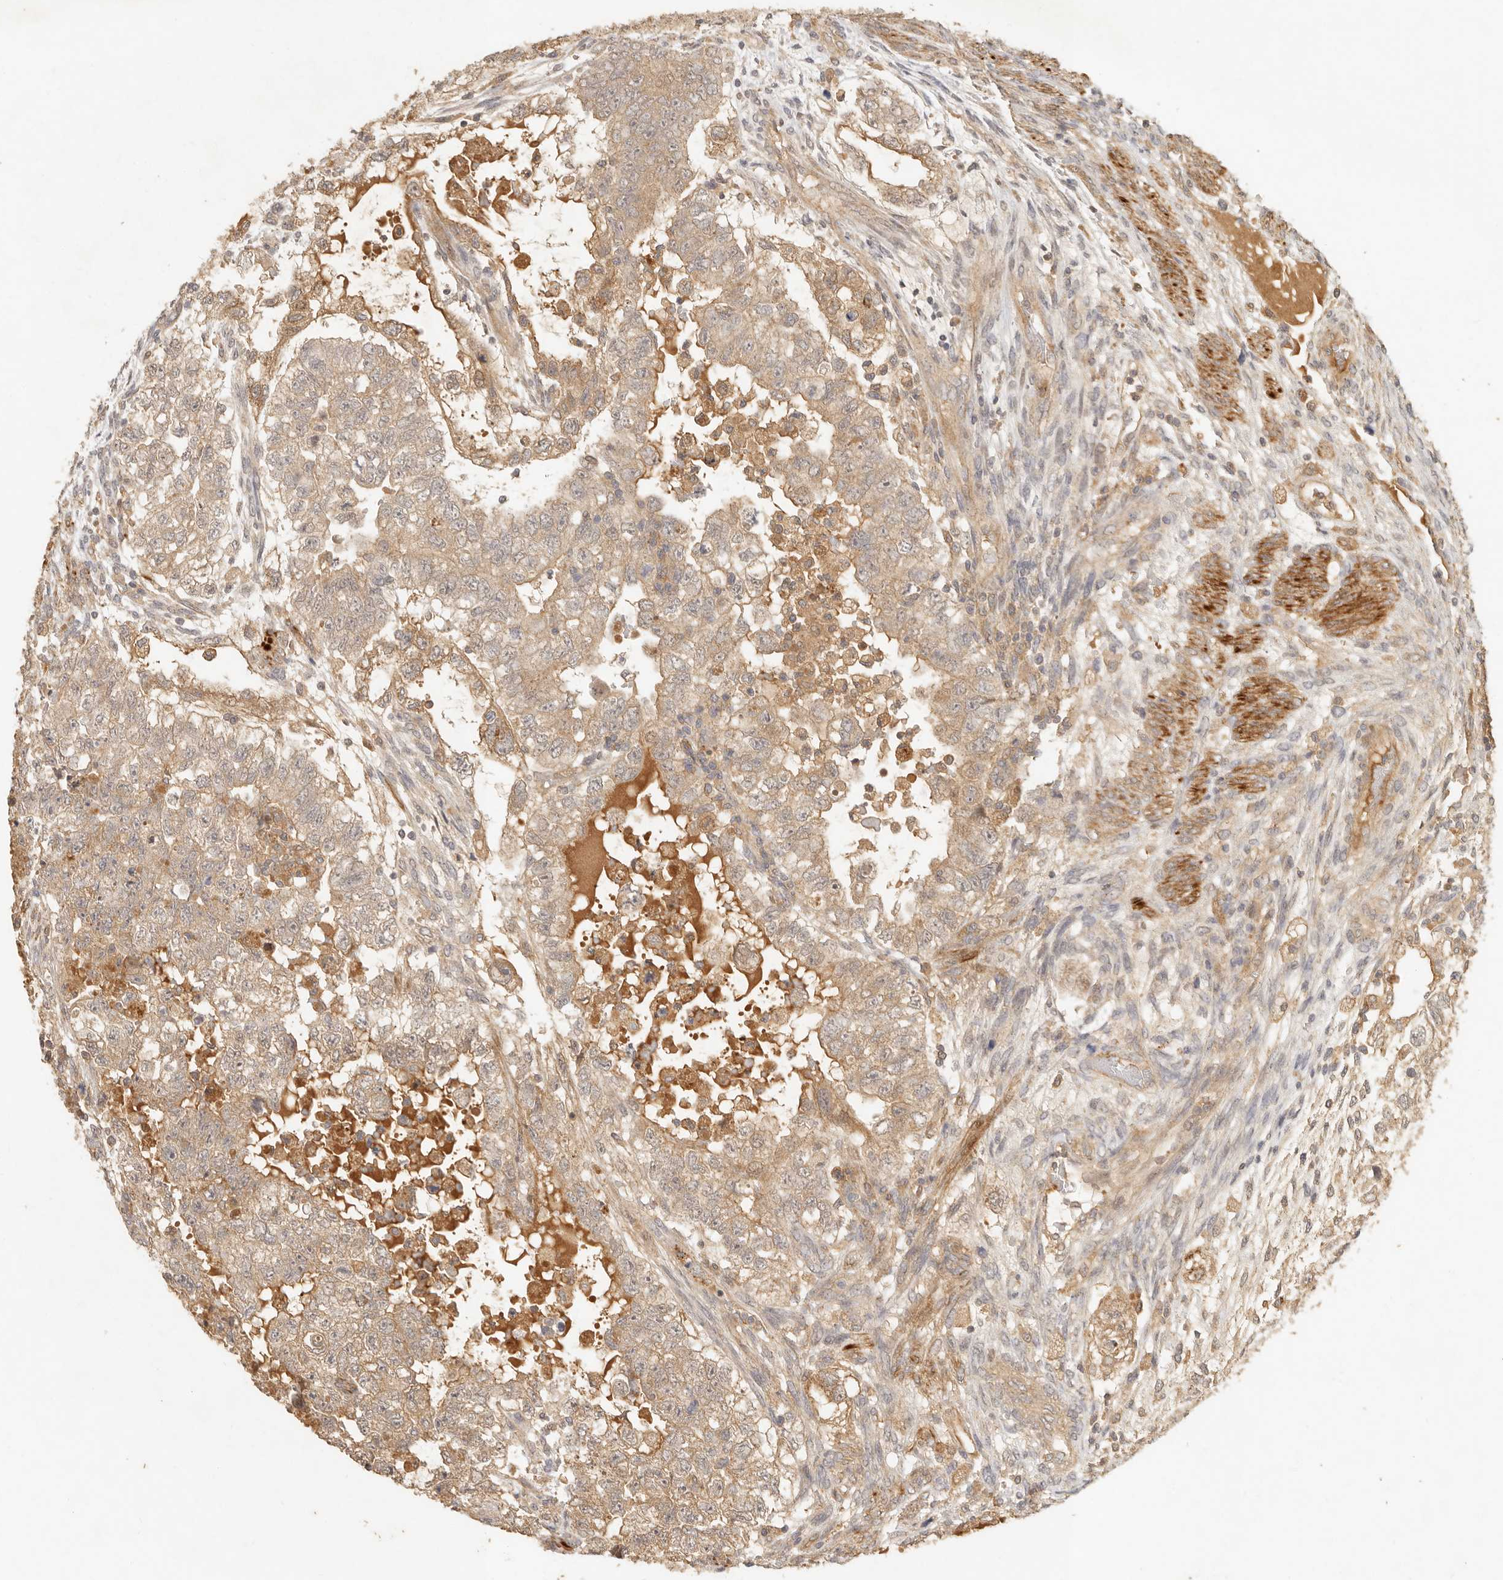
{"staining": {"intensity": "weak", "quantity": ">75%", "location": "cytoplasmic/membranous"}, "tissue": "testis cancer", "cell_type": "Tumor cells", "image_type": "cancer", "snomed": [{"axis": "morphology", "description": "Carcinoma, Embryonal, NOS"}, {"axis": "topography", "description": "Testis"}], "caption": "Immunohistochemical staining of embryonal carcinoma (testis) reveals low levels of weak cytoplasmic/membranous staining in about >75% of tumor cells. Nuclei are stained in blue.", "gene": "VIPR1", "patient": {"sex": "male", "age": 37}}